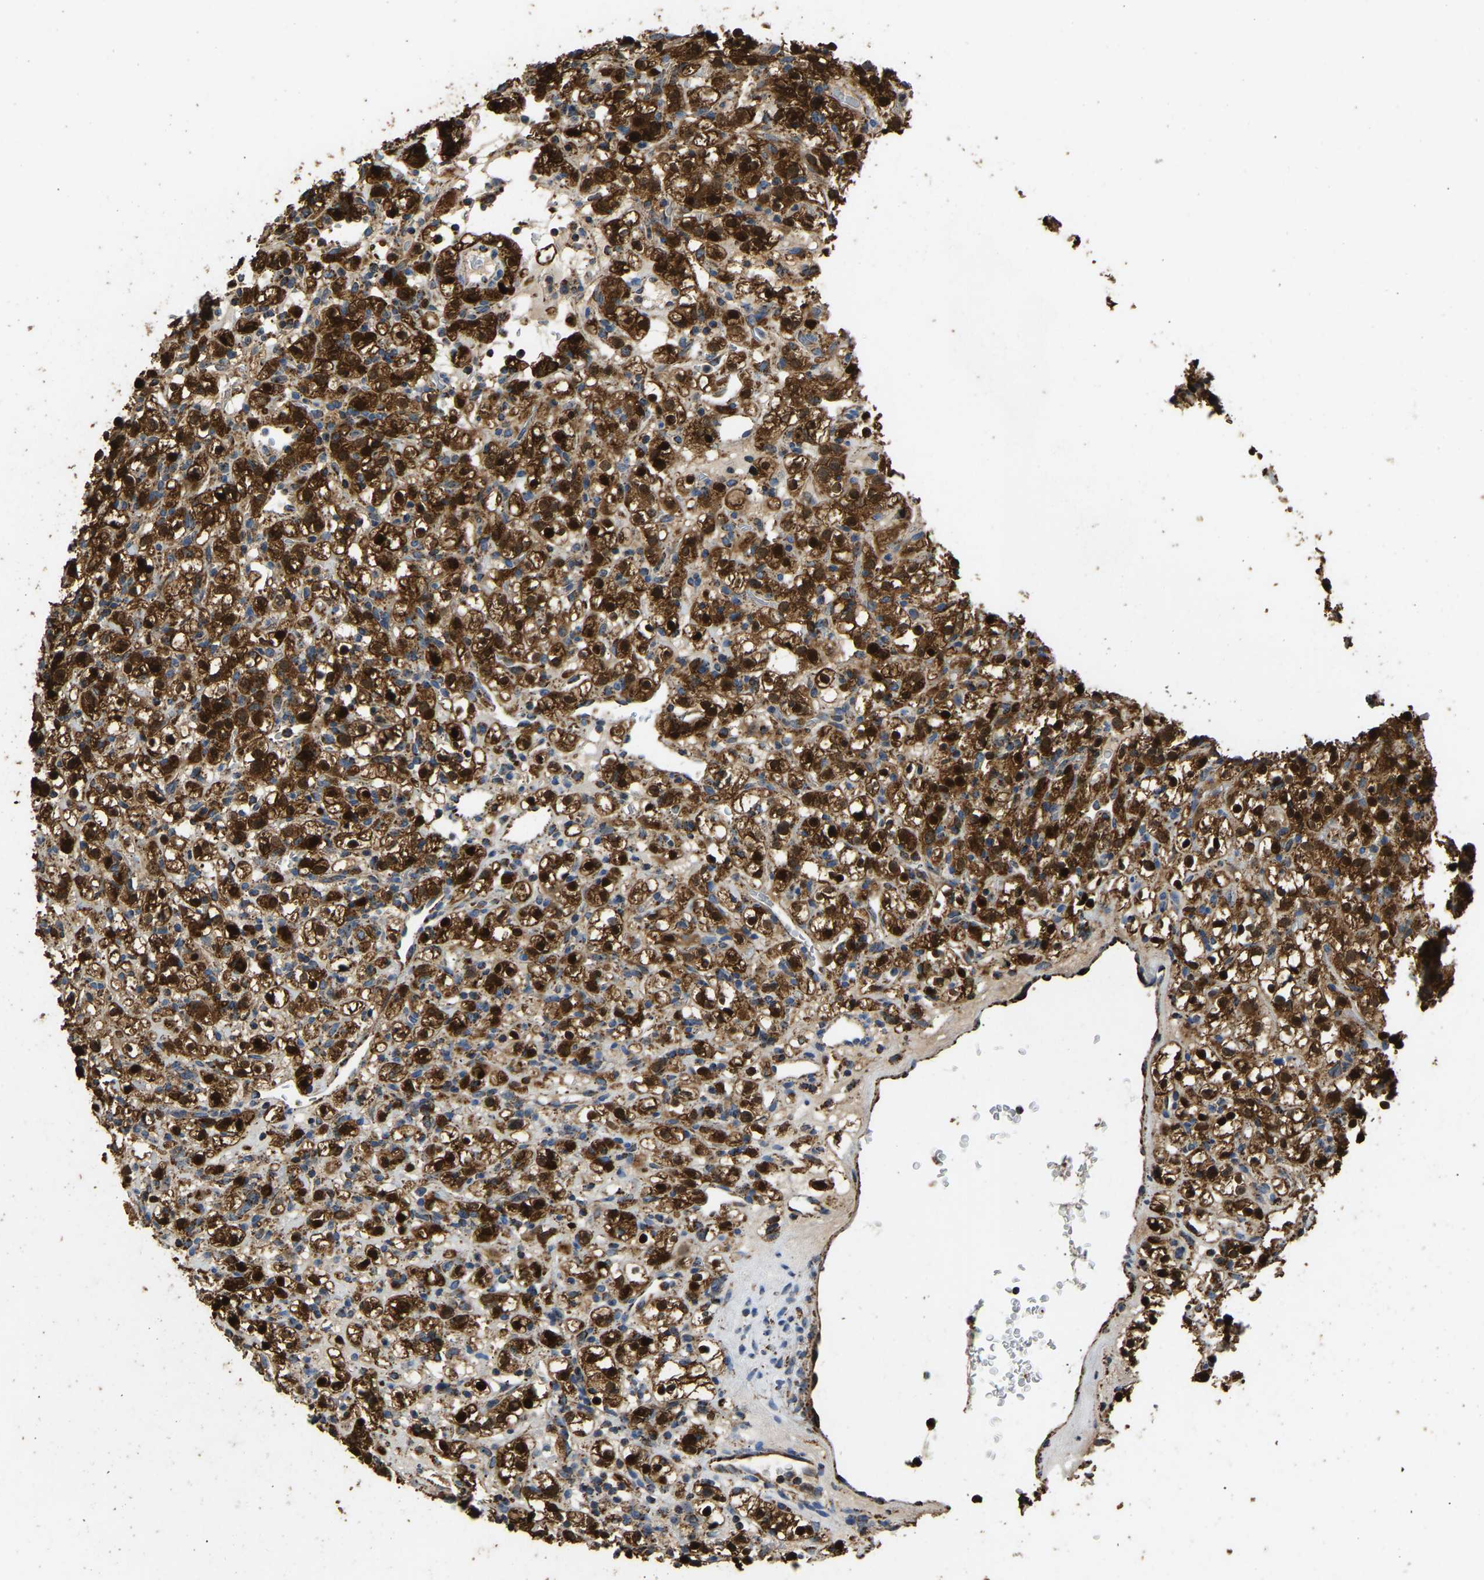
{"staining": {"intensity": "strong", "quantity": ">75%", "location": "cytoplasmic/membranous,nuclear"}, "tissue": "renal cancer", "cell_type": "Tumor cells", "image_type": "cancer", "snomed": [{"axis": "morphology", "description": "Normal tissue, NOS"}, {"axis": "morphology", "description": "Adenocarcinoma, NOS"}, {"axis": "topography", "description": "Kidney"}], "caption": "High-power microscopy captured an immunohistochemistry (IHC) micrograph of renal cancer, revealing strong cytoplasmic/membranous and nuclear expression in approximately >75% of tumor cells.", "gene": "TUFM", "patient": {"sex": "female", "age": 72}}